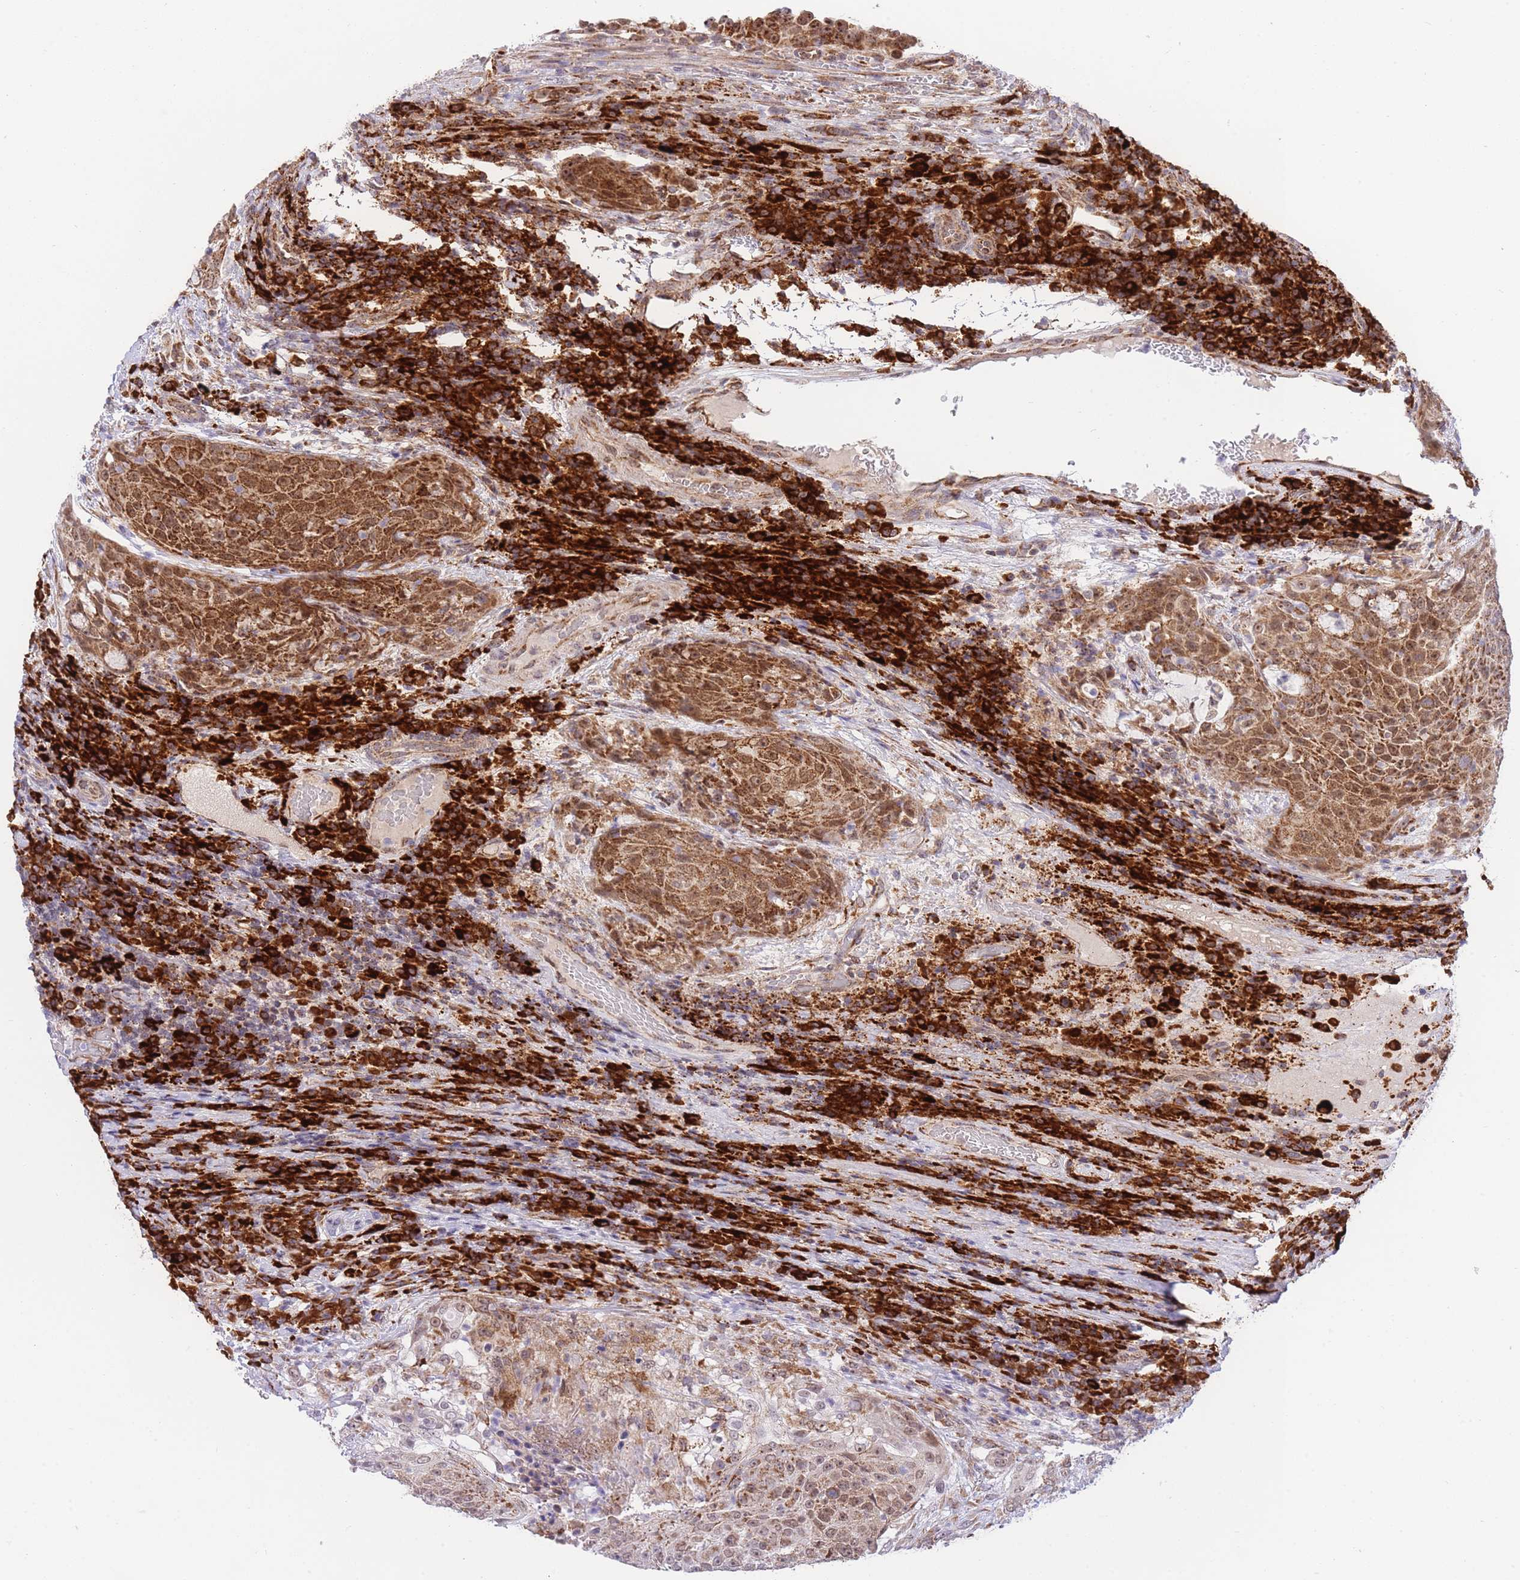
{"staining": {"intensity": "moderate", "quantity": ">75%", "location": "cytoplasmic/membranous,nuclear"}, "tissue": "urothelial cancer", "cell_type": "Tumor cells", "image_type": "cancer", "snomed": [{"axis": "morphology", "description": "Urothelial carcinoma, High grade"}, {"axis": "topography", "description": "Urinary bladder"}], "caption": "The immunohistochemical stain labels moderate cytoplasmic/membranous and nuclear positivity in tumor cells of high-grade urothelial carcinoma tissue.", "gene": "EXOSC8", "patient": {"sex": "female", "age": 63}}